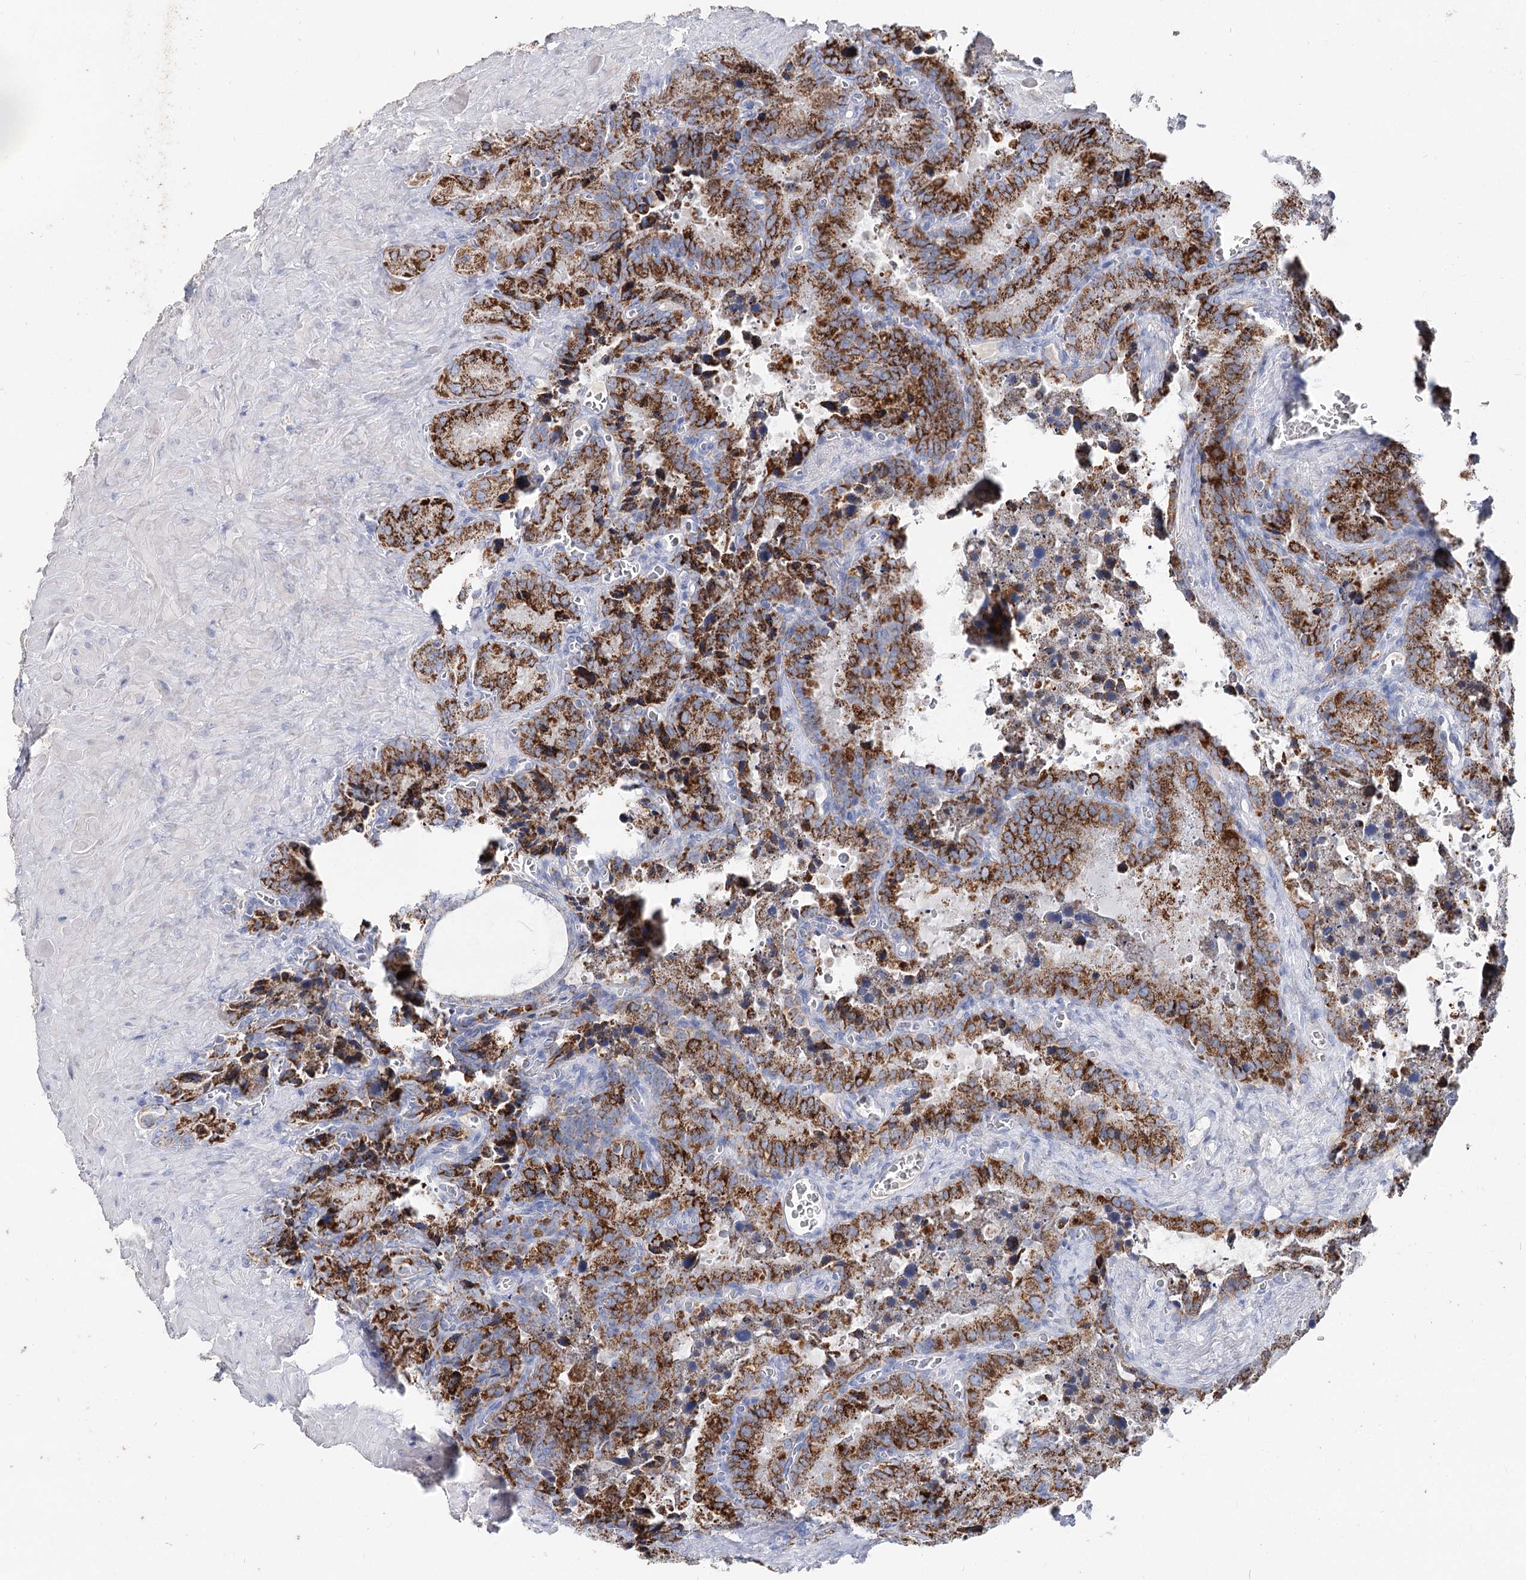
{"staining": {"intensity": "strong", "quantity": ">75%", "location": "cytoplasmic/membranous"}, "tissue": "seminal vesicle", "cell_type": "Glandular cells", "image_type": "normal", "snomed": [{"axis": "morphology", "description": "Normal tissue, NOS"}, {"axis": "topography", "description": "Seminal veicle"}], "caption": "Seminal vesicle stained with DAB immunohistochemistry exhibits high levels of strong cytoplasmic/membranous staining in about >75% of glandular cells. Using DAB (3,3'-diaminobenzidine) (brown) and hematoxylin (blue) stains, captured at high magnification using brightfield microscopy.", "gene": "MCCC2", "patient": {"sex": "male", "age": 62}}